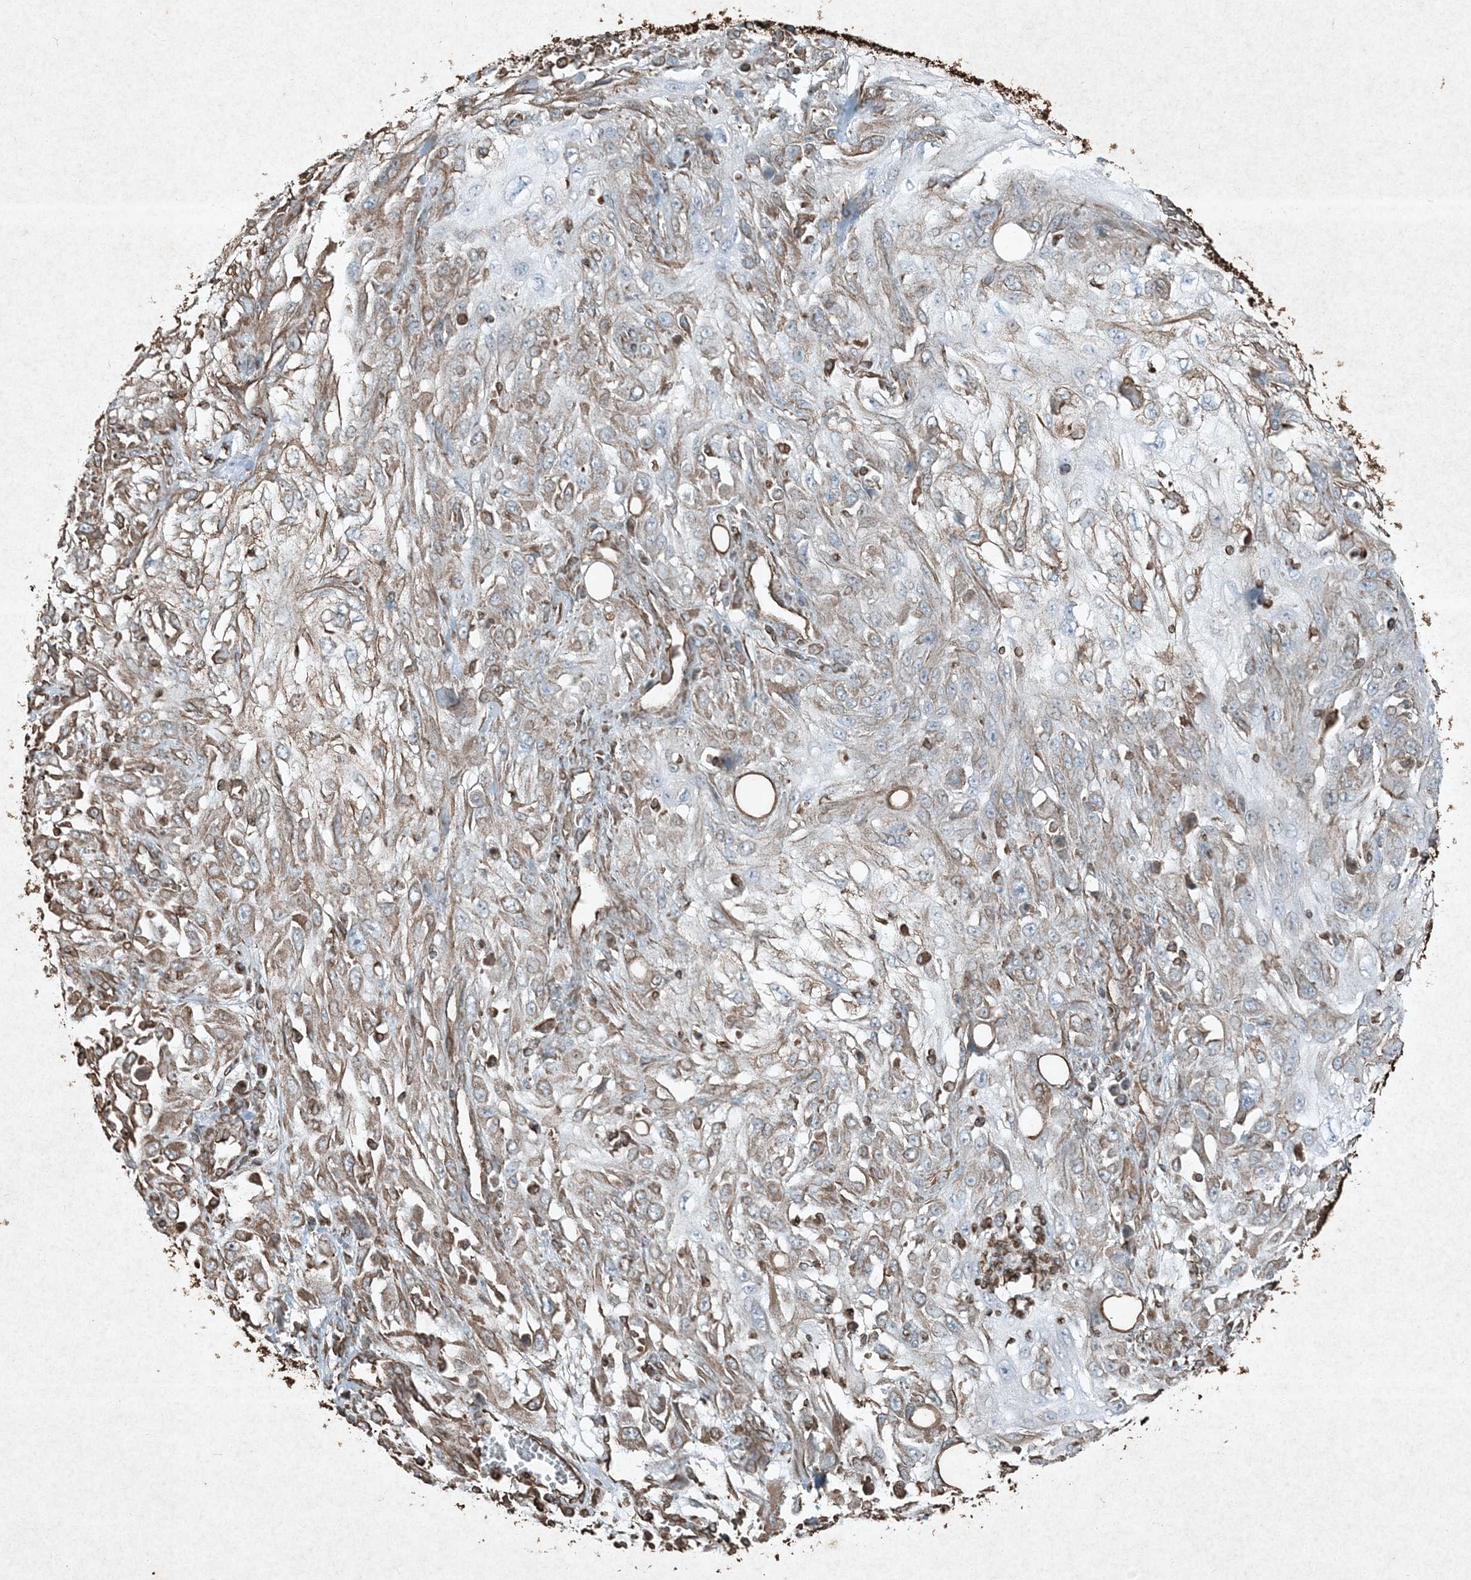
{"staining": {"intensity": "moderate", "quantity": ">75%", "location": "cytoplasmic/membranous"}, "tissue": "skin cancer", "cell_type": "Tumor cells", "image_type": "cancer", "snomed": [{"axis": "morphology", "description": "Squamous cell carcinoma, NOS"}, {"axis": "topography", "description": "Skin"}], "caption": "About >75% of tumor cells in human squamous cell carcinoma (skin) display moderate cytoplasmic/membranous protein staining as visualized by brown immunohistochemical staining.", "gene": "RYK", "patient": {"sex": "male", "age": 75}}